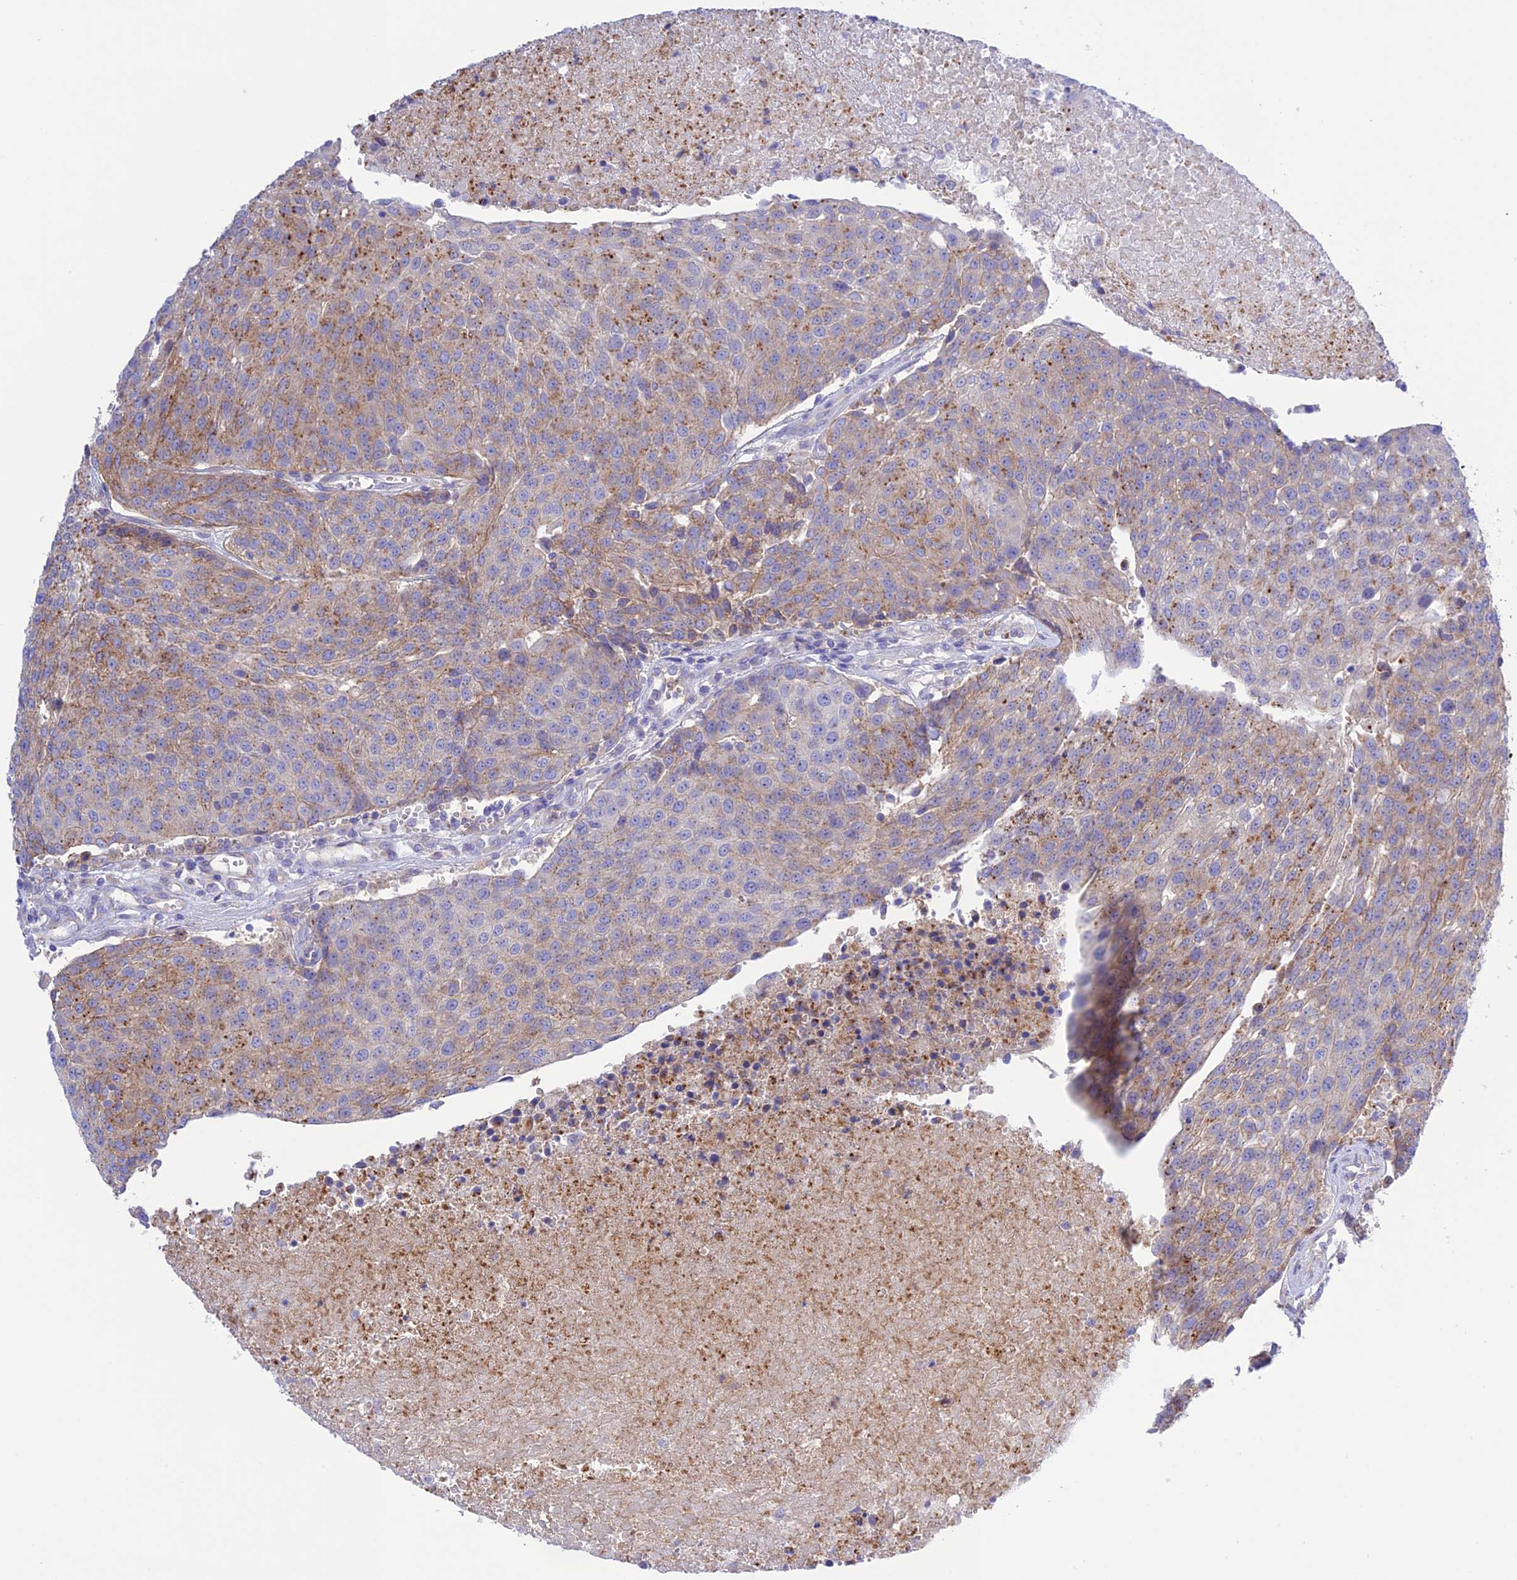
{"staining": {"intensity": "weak", "quantity": "<25%", "location": "cytoplasmic/membranous"}, "tissue": "urothelial cancer", "cell_type": "Tumor cells", "image_type": "cancer", "snomed": [{"axis": "morphology", "description": "Urothelial carcinoma, High grade"}, {"axis": "topography", "description": "Urinary bladder"}], "caption": "A high-resolution micrograph shows immunohistochemistry (IHC) staining of high-grade urothelial carcinoma, which displays no significant positivity in tumor cells.", "gene": "CHSY3", "patient": {"sex": "female", "age": 85}}